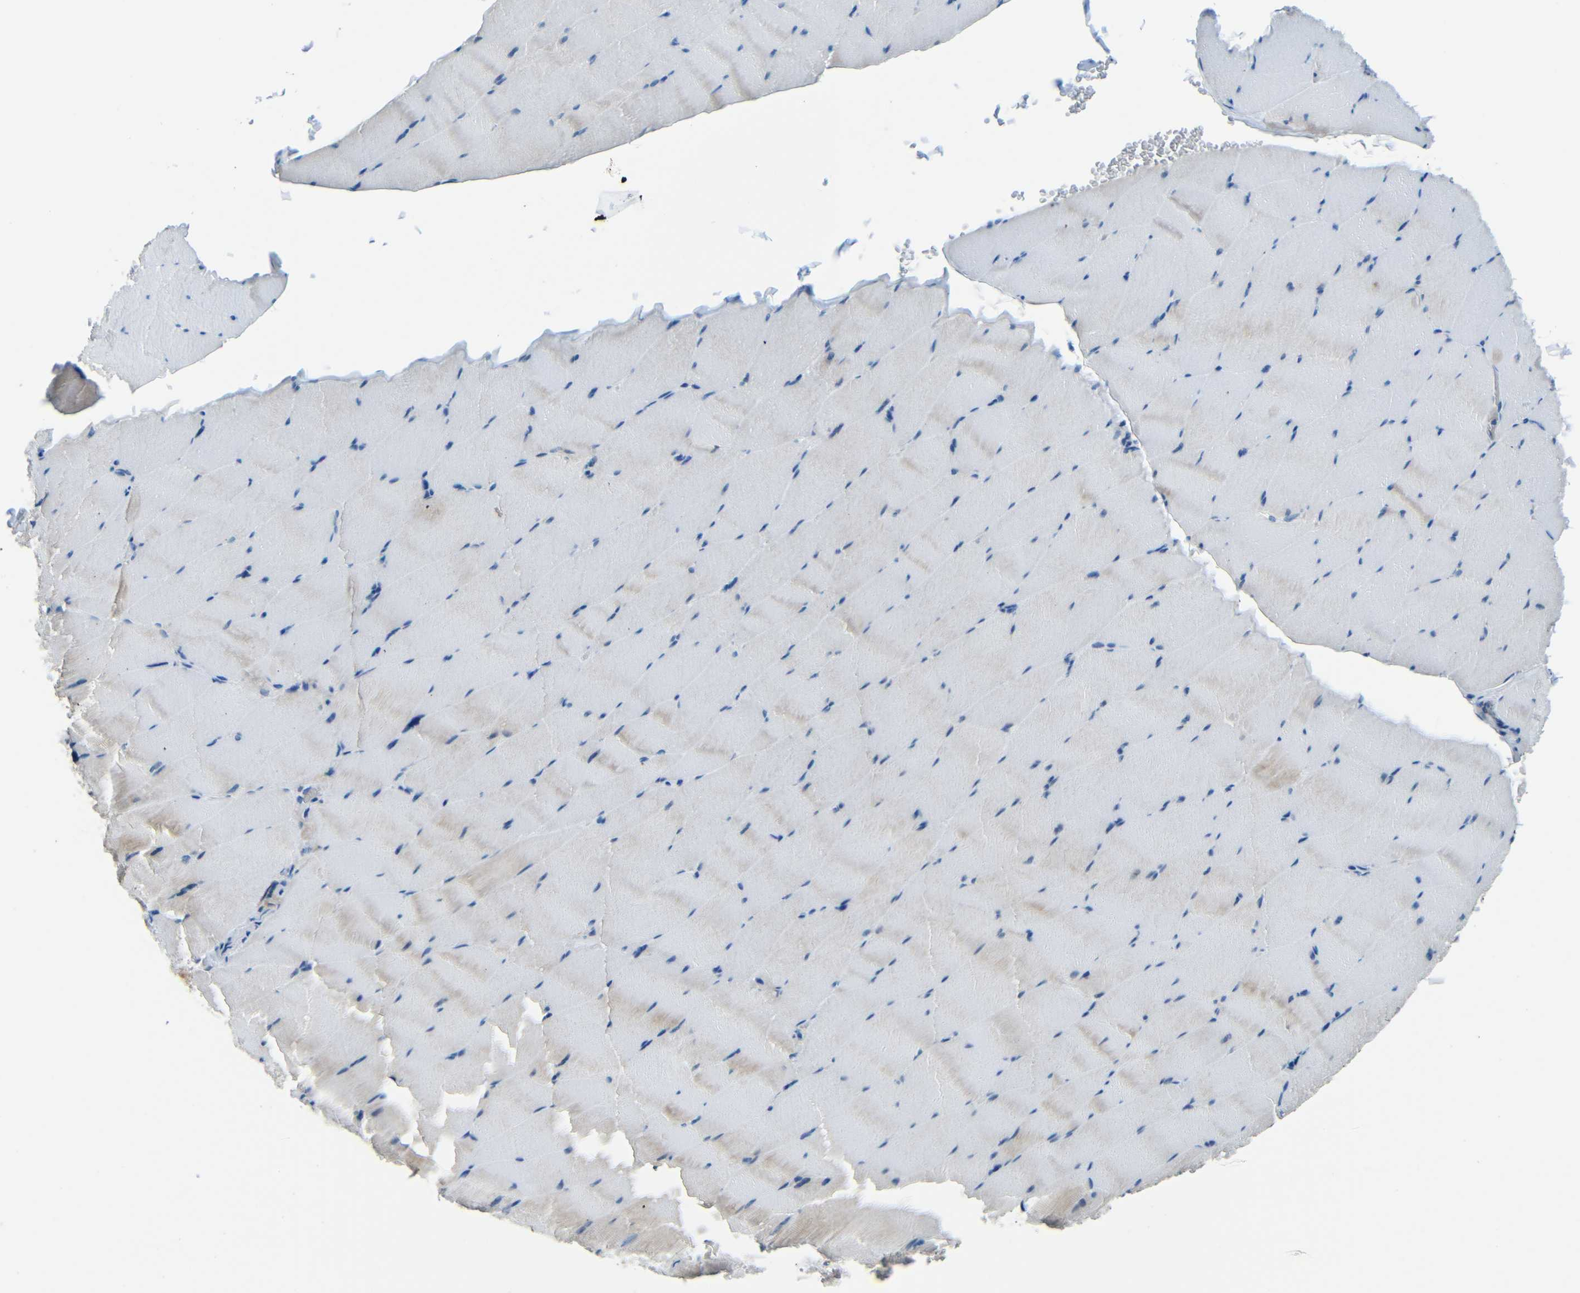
{"staining": {"intensity": "moderate", "quantity": "25%-75%", "location": "cytoplasmic/membranous"}, "tissue": "skeletal muscle", "cell_type": "Myocytes", "image_type": "normal", "snomed": [{"axis": "morphology", "description": "Normal tissue, NOS"}, {"axis": "topography", "description": "Skeletal muscle"}], "caption": "DAB (3,3'-diaminobenzidine) immunohistochemical staining of unremarkable skeletal muscle displays moderate cytoplasmic/membranous protein expression in about 25%-75% of myocytes. The staining was performed using DAB to visualize the protein expression in brown, while the nuclei were stained in blue with hematoxylin (Magnification: 20x).", "gene": "ANKRD22", "patient": {"sex": "male", "age": 62}}